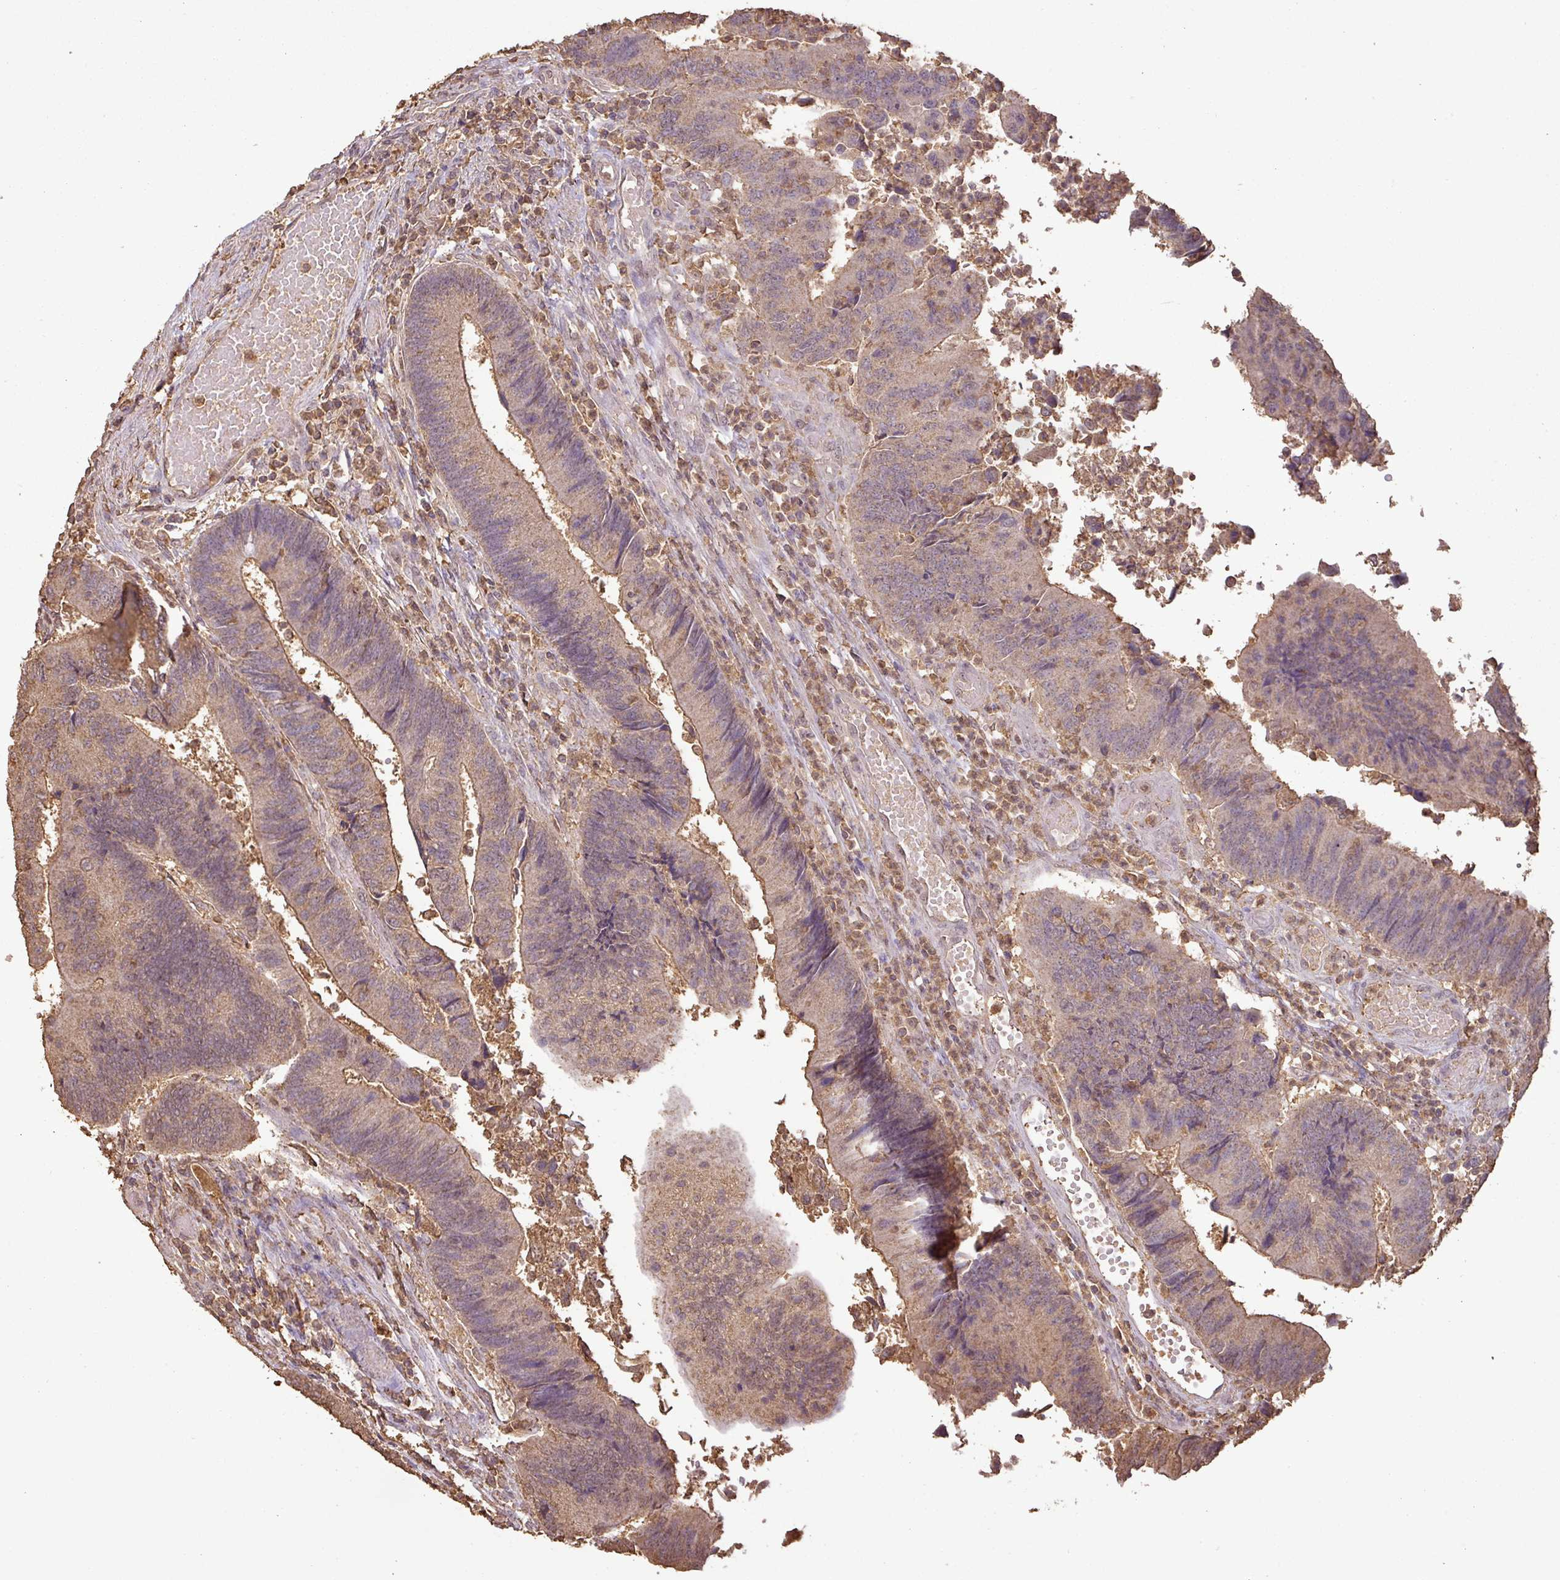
{"staining": {"intensity": "moderate", "quantity": "25%-75%", "location": "cytoplasmic/membranous"}, "tissue": "colorectal cancer", "cell_type": "Tumor cells", "image_type": "cancer", "snomed": [{"axis": "morphology", "description": "Adenocarcinoma, NOS"}, {"axis": "topography", "description": "Colon"}], "caption": "Tumor cells display medium levels of moderate cytoplasmic/membranous positivity in about 25%-75% of cells in colorectal adenocarcinoma. (DAB IHC, brown staining for protein, blue staining for nuclei).", "gene": "ATAT1", "patient": {"sex": "female", "age": 67}}